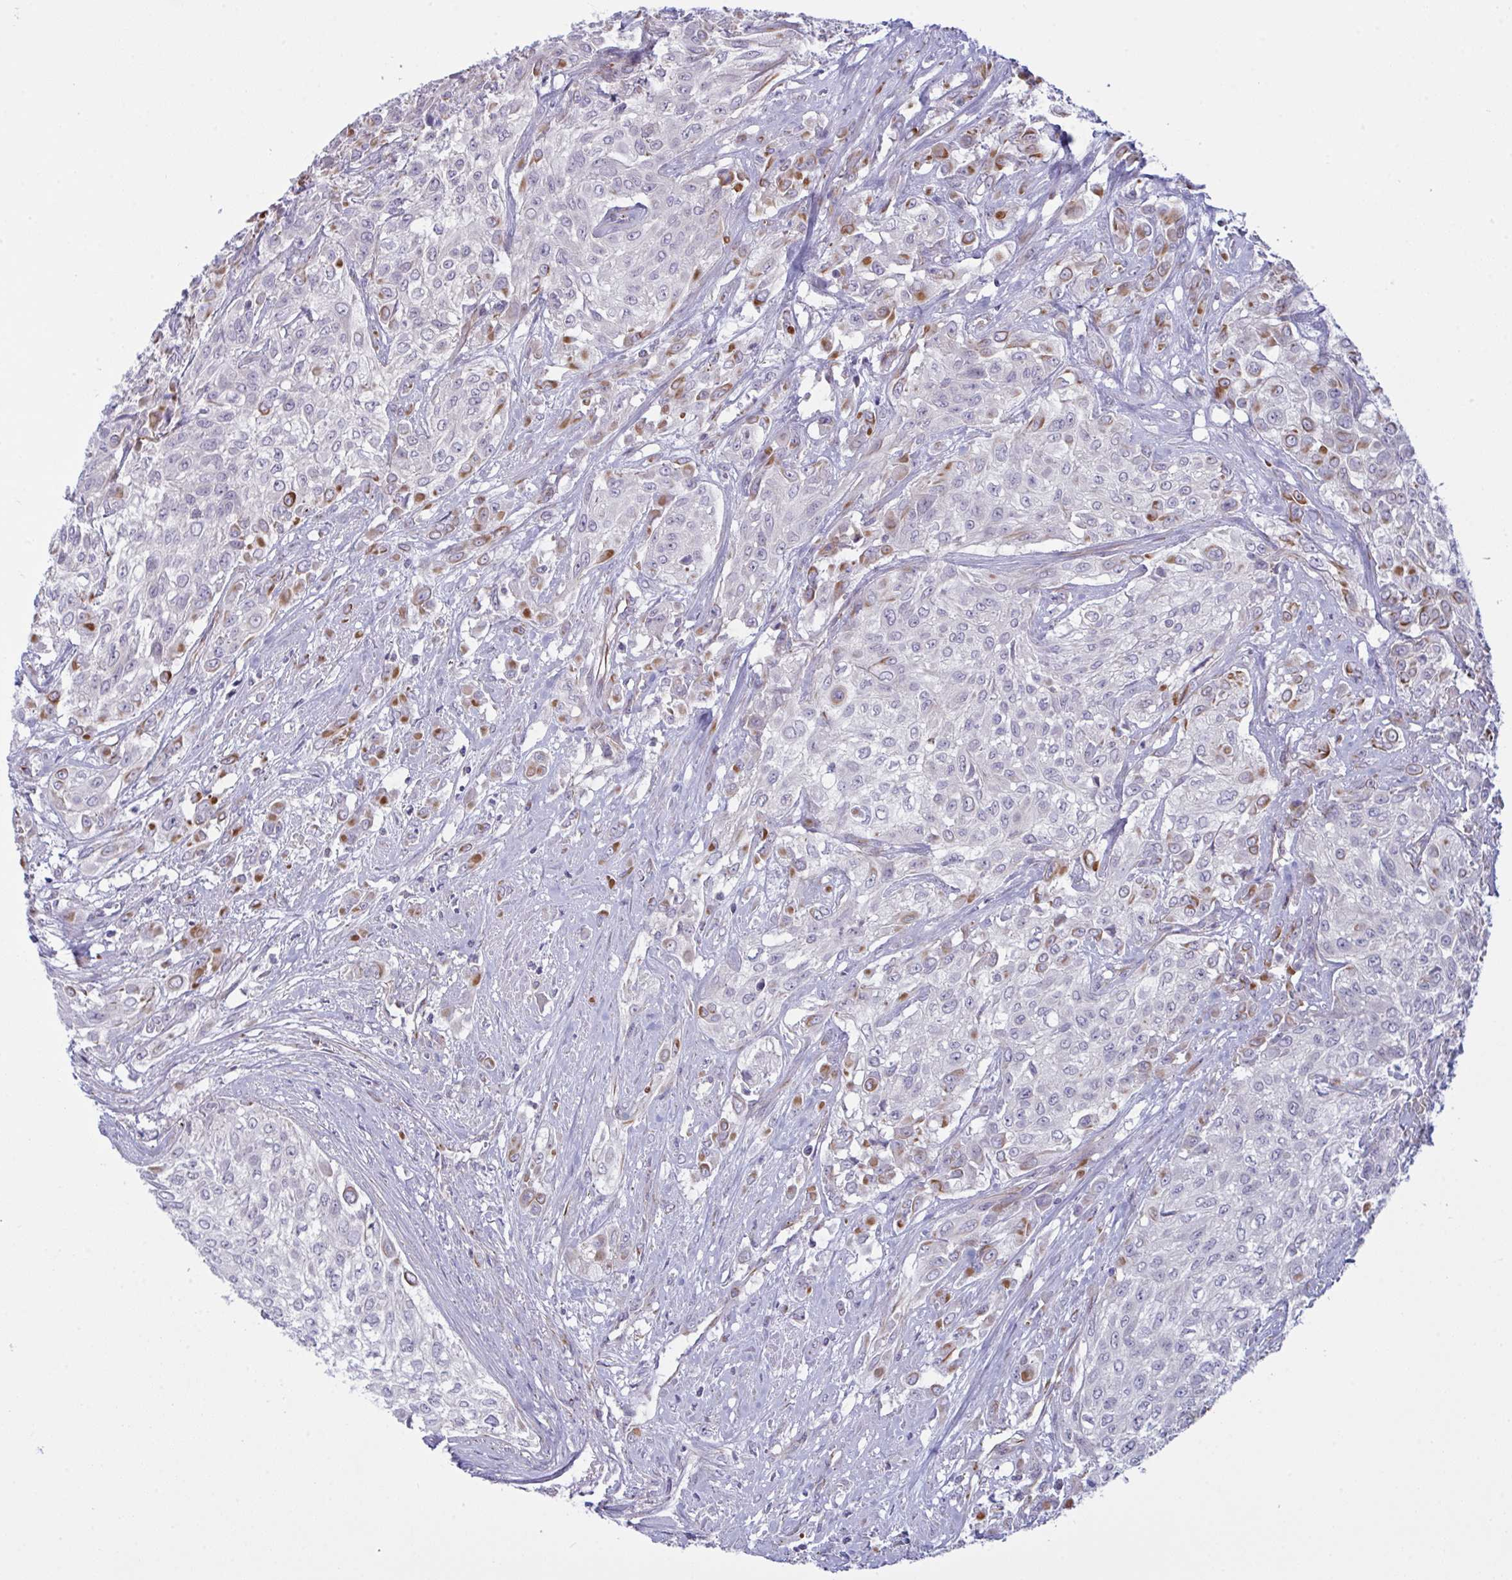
{"staining": {"intensity": "moderate", "quantity": "<25%", "location": "cytoplasmic/membranous"}, "tissue": "urothelial cancer", "cell_type": "Tumor cells", "image_type": "cancer", "snomed": [{"axis": "morphology", "description": "Urothelial carcinoma, High grade"}, {"axis": "topography", "description": "Urinary bladder"}], "caption": "There is low levels of moderate cytoplasmic/membranous positivity in tumor cells of urothelial carcinoma (high-grade), as demonstrated by immunohistochemical staining (brown color).", "gene": "DCBLD1", "patient": {"sex": "male", "age": 57}}